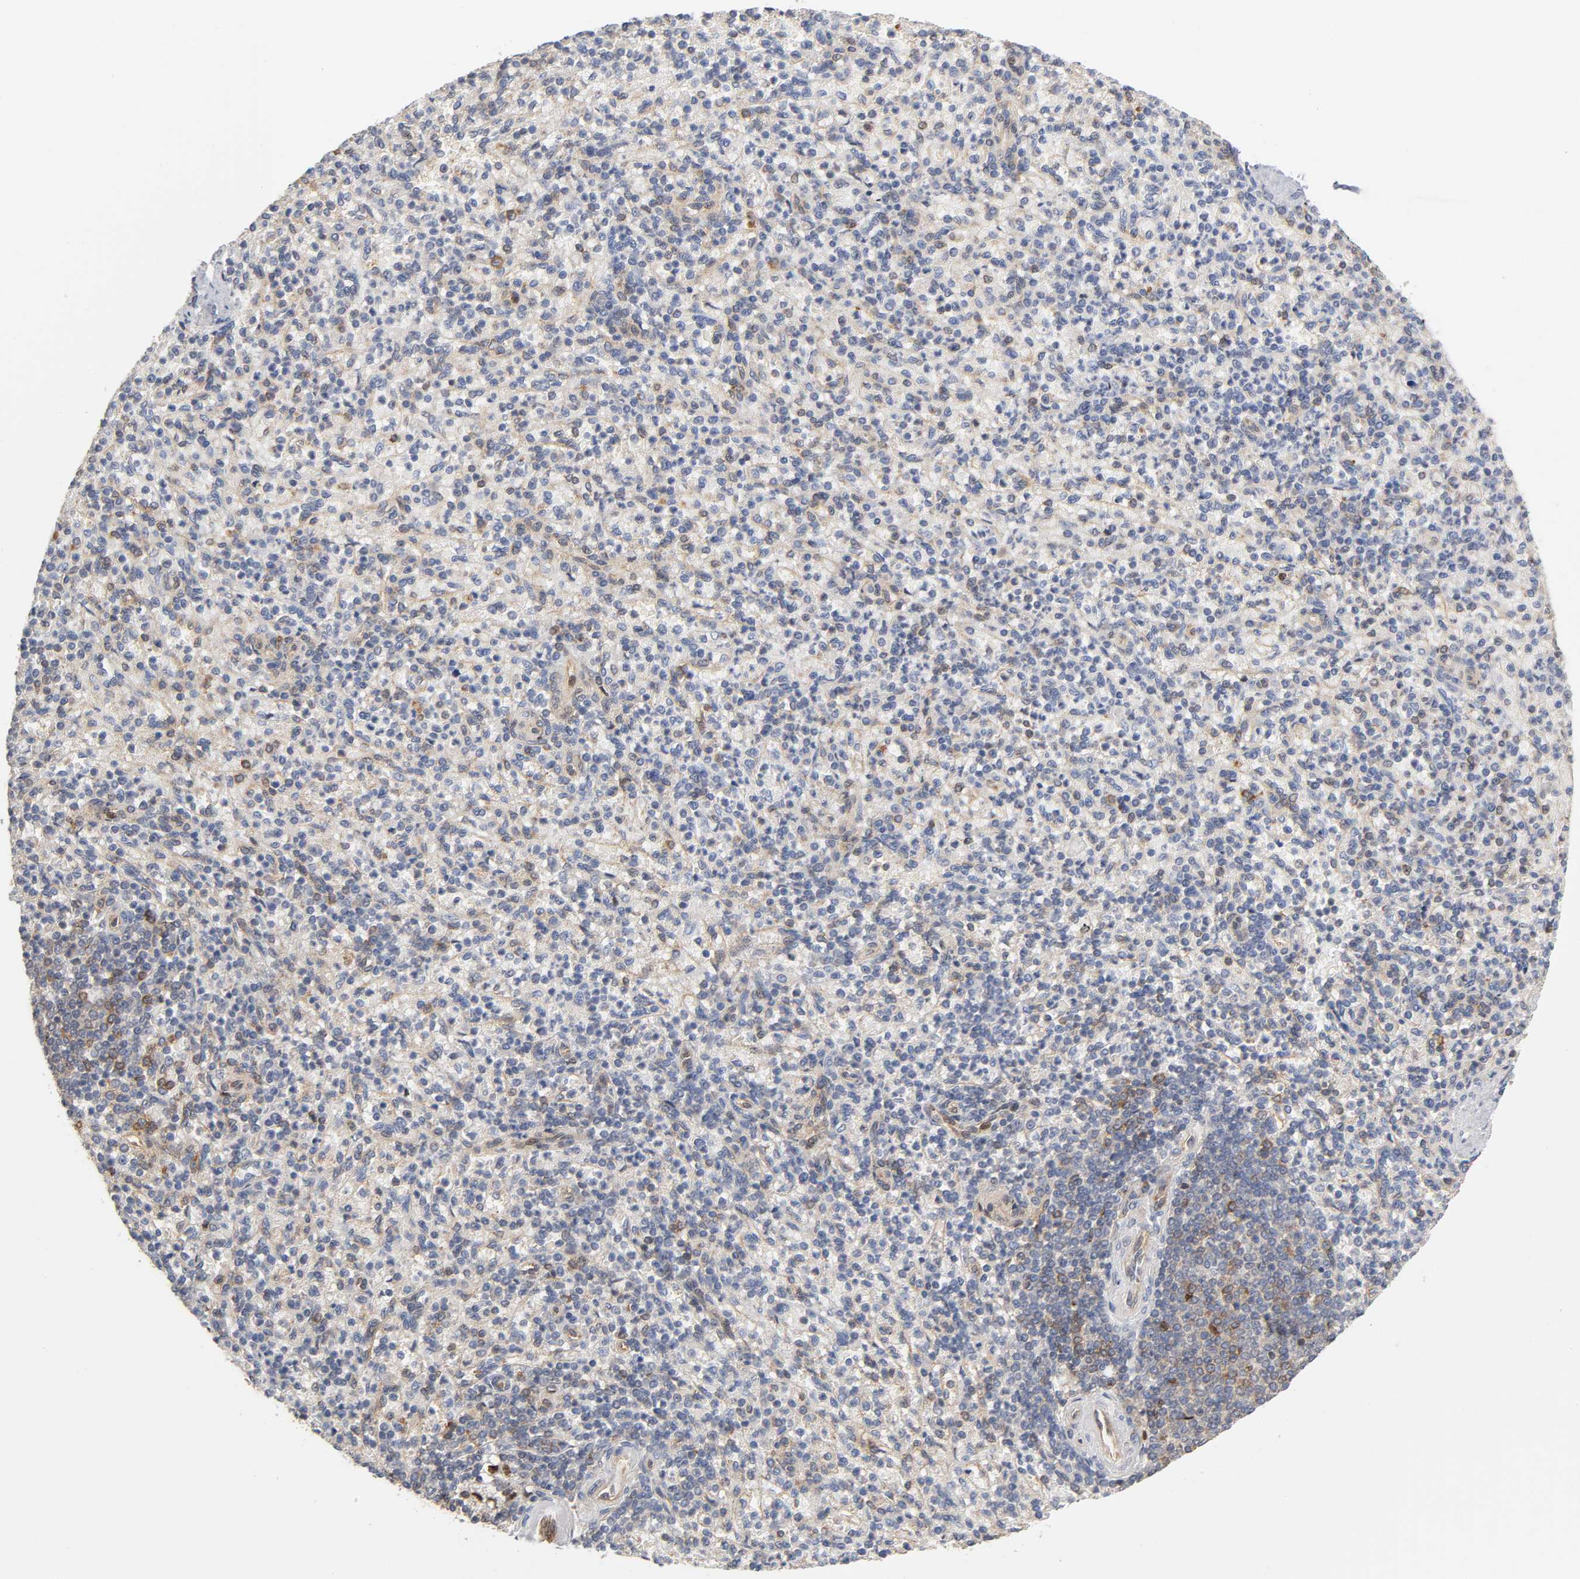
{"staining": {"intensity": "weak", "quantity": ">75%", "location": "cytoplasmic/membranous"}, "tissue": "spleen", "cell_type": "Cells in red pulp", "image_type": "normal", "snomed": [{"axis": "morphology", "description": "Normal tissue, NOS"}, {"axis": "topography", "description": "Spleen"}], "caption": "Immunohistochemical staining of benign human spleen reveals low levels of weak cytoplasmic/membranous positivity in approximately >75% of cells in red pulp. The protein of interest is shown in brown color, while the nuclei are stained blue.", "gene": "PAFAH1B1", "patient": {"sex": "female", "age": 74}}